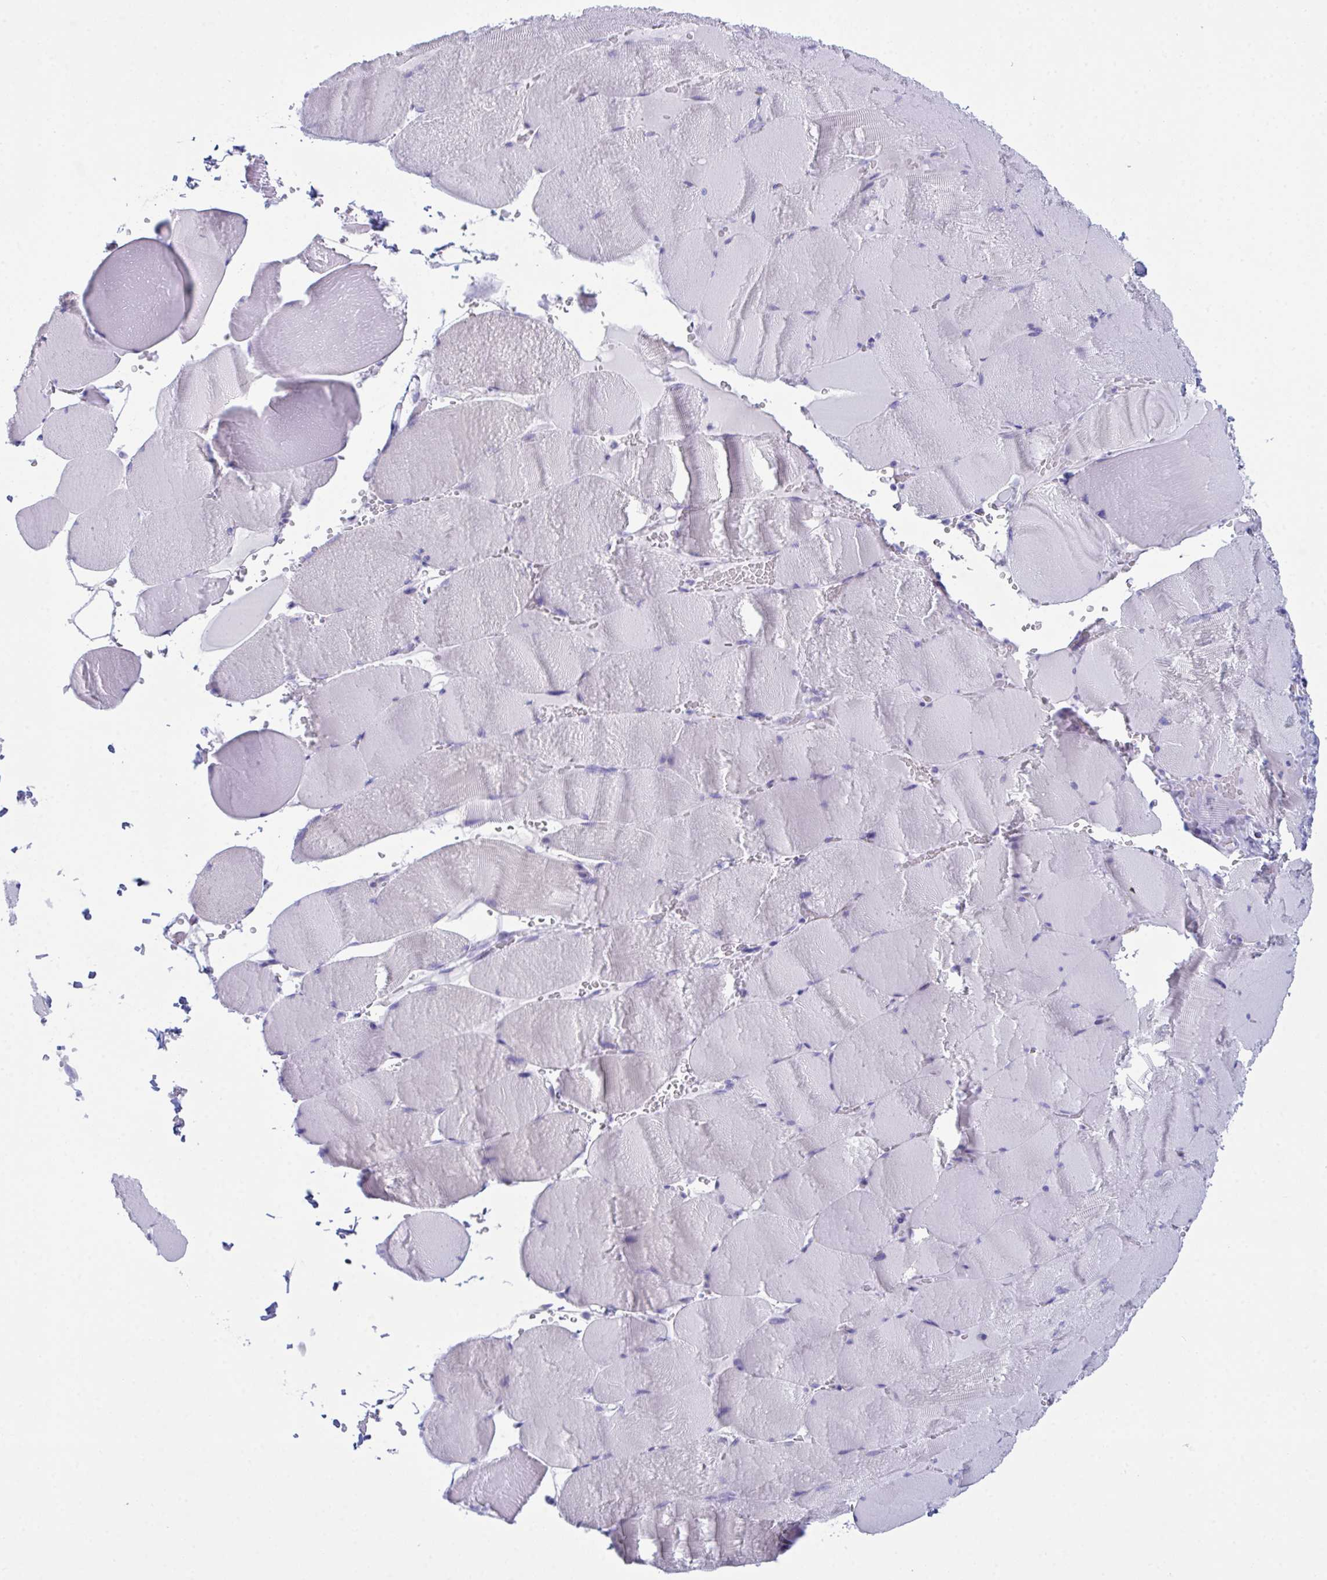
{"staining": {"intensity": "negative", "quantity": "none", "location": "none"}, "tissue": "skeletal muscle", "cell_type": "Myocytes", "image_type": "normal", "snomed": [{"axis": "morphology", "description": "Normal tissue, NOS"}, {"axis": "topography", "description": "Skeletal muscle"}, {"axis": "topography", "description": "Head-Neck"}], "caption": "DAB (3,3'-diaminobenzidine) immunohistochemical staining of benign skeletal muscle demonstrates no significant staining in myocytes. (DAB immunohistochemistry (IHC) visualized using brightfield microscopy, high magnification).", "gene": "BBS1", "patient": {"sex": "male", "age": 66}}